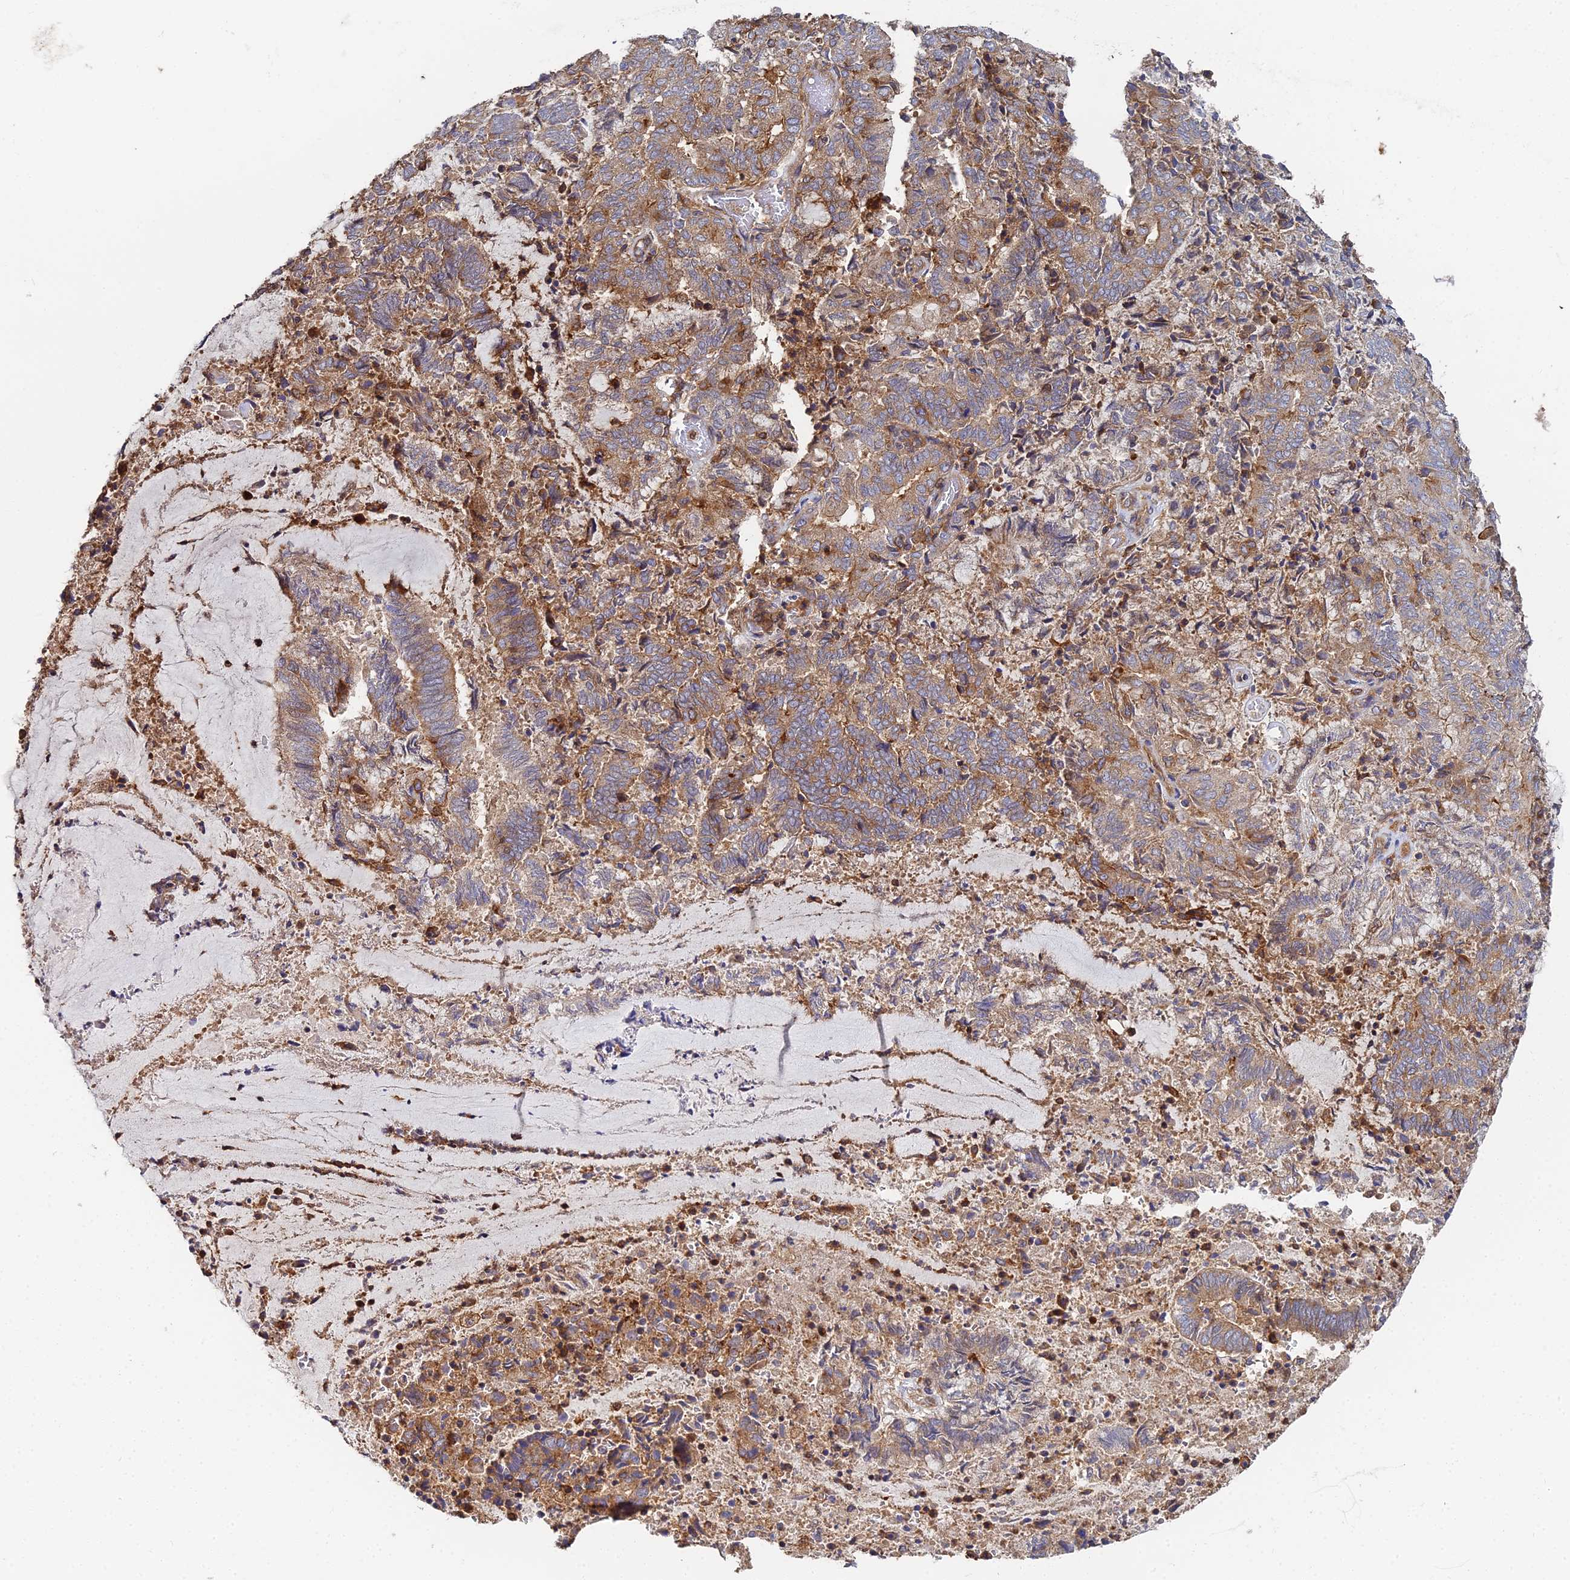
{"staining": {"intensity": "moderate", "quantity": ">75%", "location": "cytoplasmic/membranous"}, "tissue": "endometrial cancer", "cell_type": "Tumor cells", "image_type": "cancer", "snomed": [{"axis": "morphology", "description": "Adenocarcinoma, NOS"}, {"axis": "topography", "description": "Endometrium"}], "caption": "Protein analysis of endometrial adenocarcinoma tissue demonstrates moderate cytoplasmic/membranous staining in approximately >75% of tumor cells.", "gene": "GNG5B", "patient": {"sex": "female", "age": 80}}